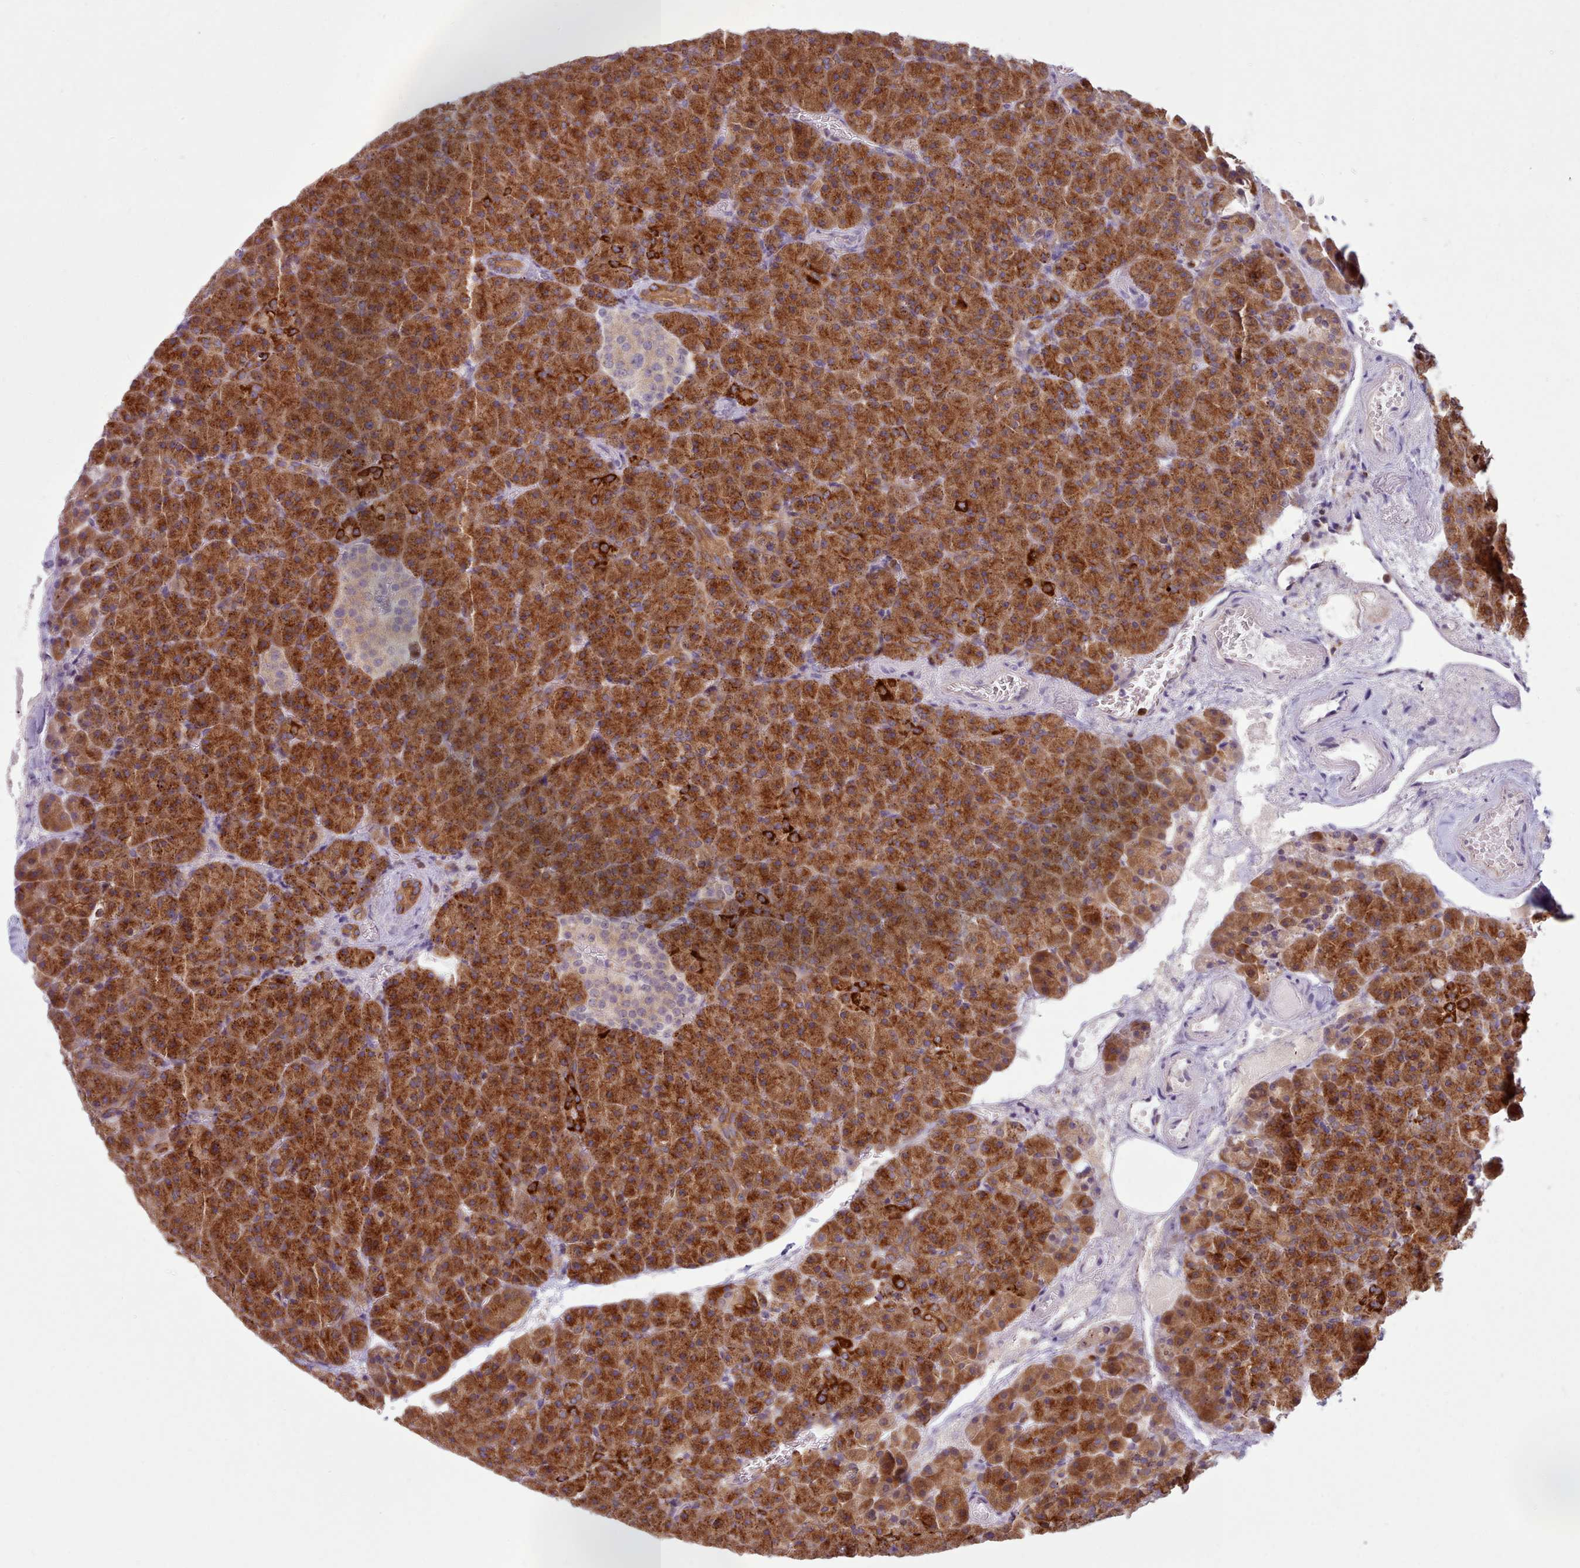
{"staining": {"intensity": "strong", "quantity": ">75%", "location": "cytoplasmic/membranous"}, "tissue": "pancreas", "cell_type": "Exocrine glandular cells", "image_type": "normal", "snomed": [{"axis": "morphology", "description": "Normal tissue, NOS"}, {"axis": "topography", "description": "Pancreas"}], "caption": "Protein staining demonstrates strong cytoplasmic/membranous positivity in about >75% of exocrine glandular cells in unremarkable pancreas.", "gene": "CRYBG1", "patient": {"sex": "female", "age": 74}}